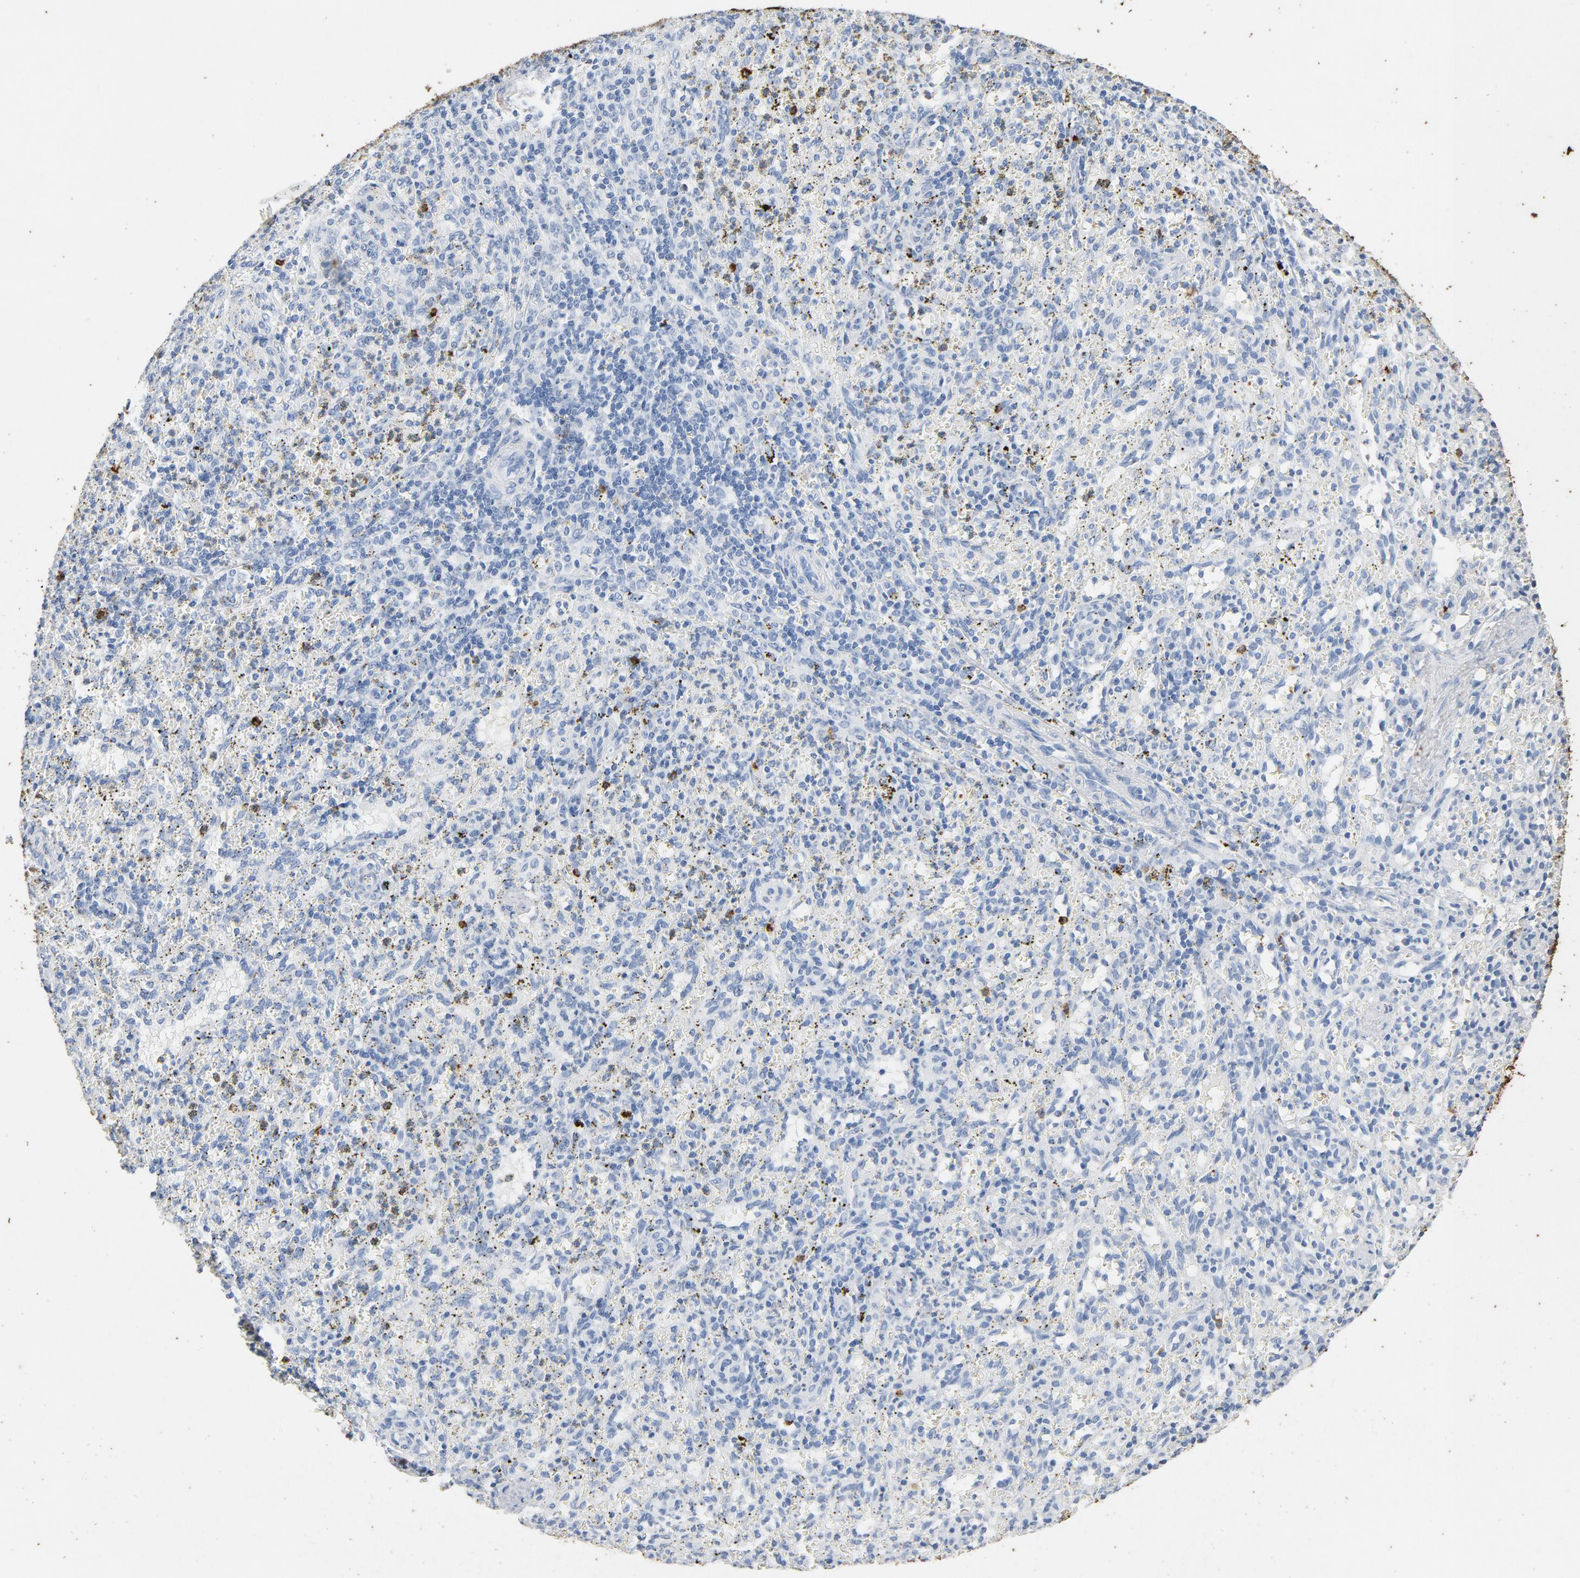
{"staining": {"intensity": "strong", "quantity": "<25%", "location": "cytoplasmic/membranous"}, "tissue": "spleen", "cell_type": "Cells in red pulp", "image_type": "normal", "snomed": [{"axis": "morphology", "description": "Normal tissue, NOS"}, {"axis": "topography", "description": "Spleen"}], "caption": "Immunohistochemical staining of benign human spleen shows strong cytoplasmic/membranous protein expression in about <25% of cells in red pulp. (DAB (3,3'-diaminobenzidine) IHC with brightfield microscopy, high magnification).", "gene": "PTPRB", "patient": {"sex": "female", "age": 10}}